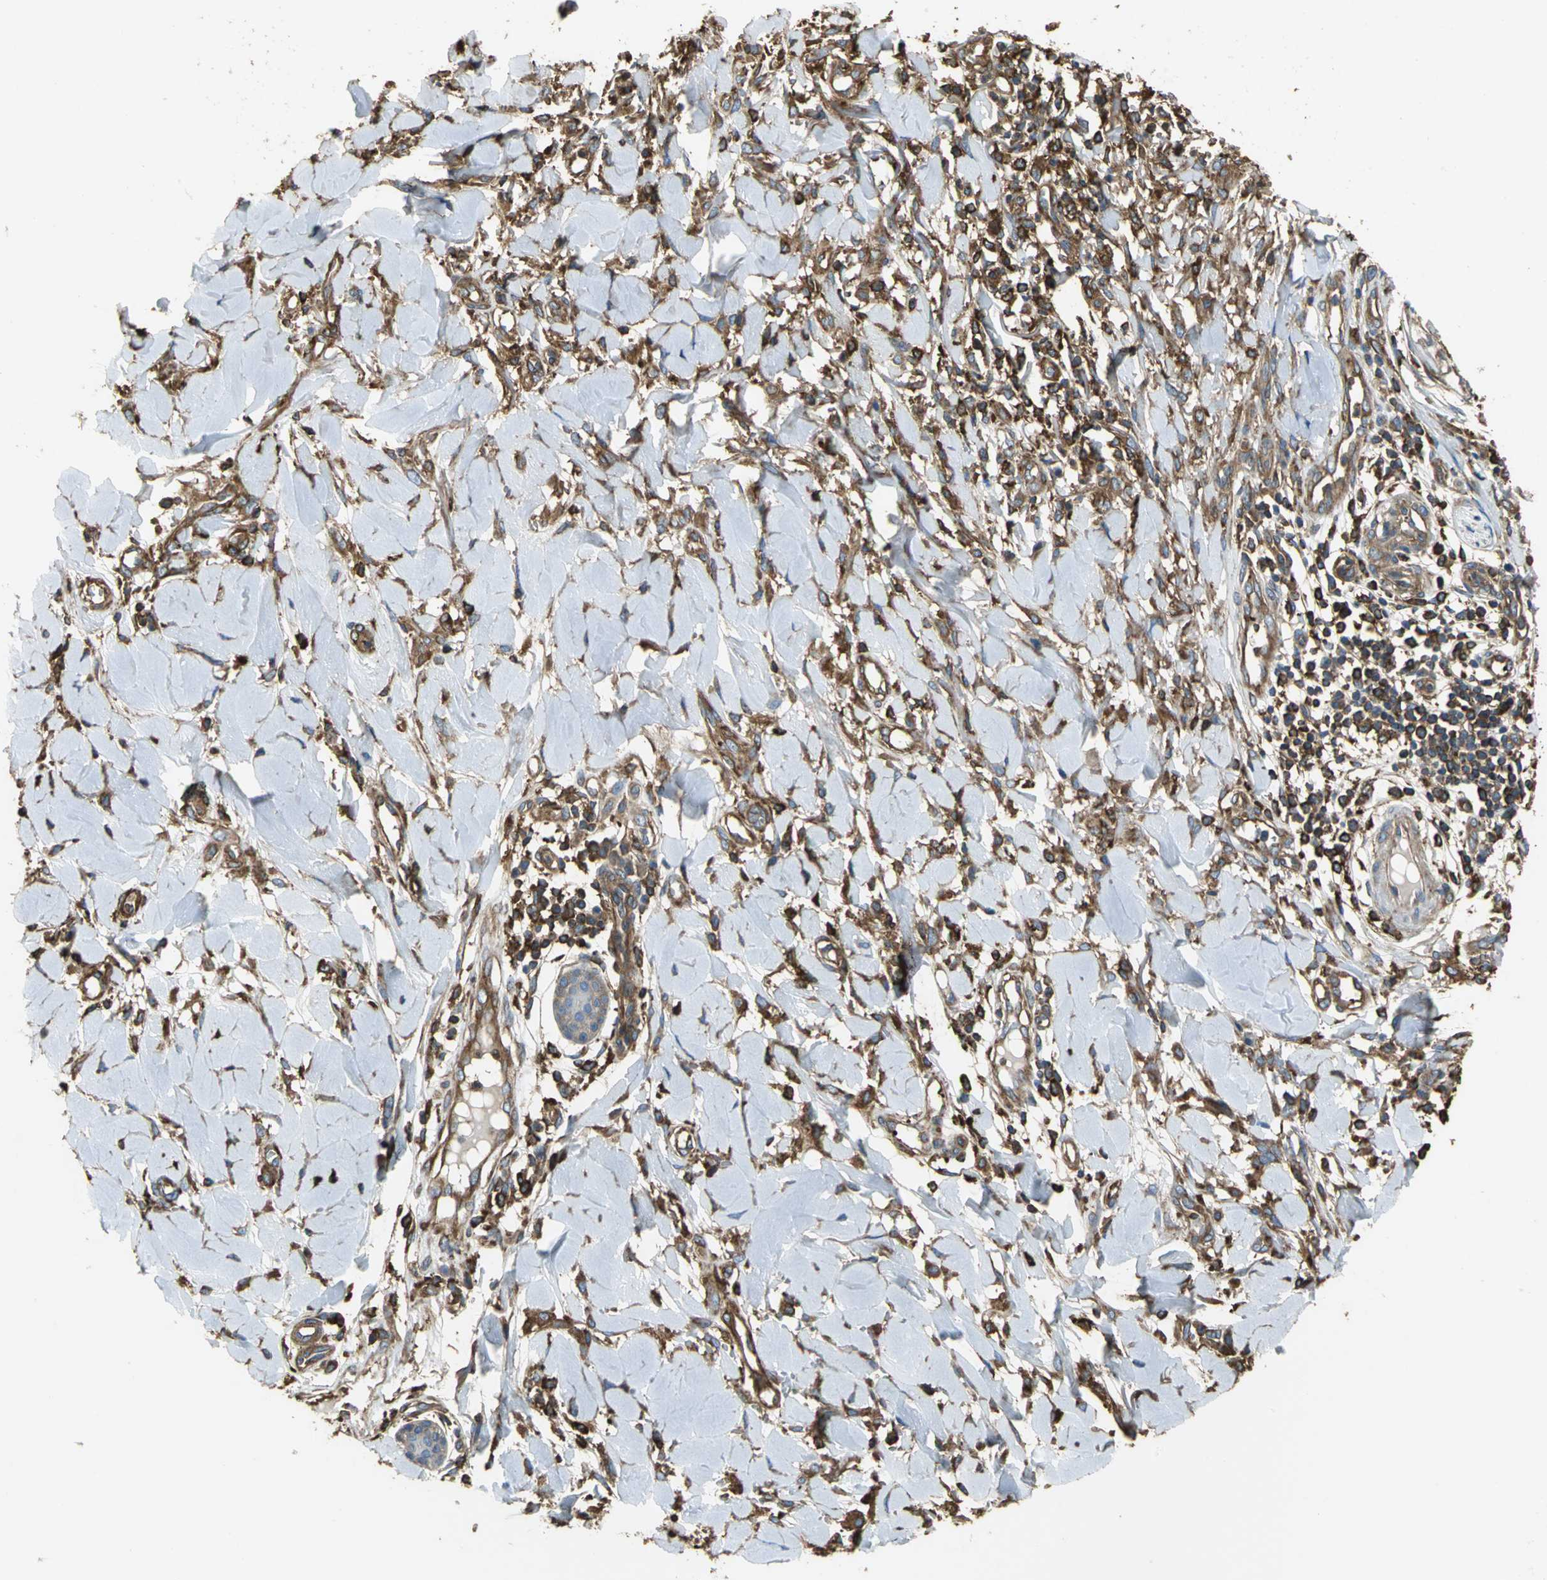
{"staining": {"intensity": "weak", "quantity": "25%-75%", "location": "cytoplasmic/membranous"}, "tissue": "skin cancer", "cell_type": "Tumor cells", "image_type": "cancer", "snomed": [{"axis": "morphology", "description": "Squamous cell carcinoma, NOS"}, {"axis": "topography", "description": "Skin"}], "caption": "High-power microscopy captured an immunohistochemistry (IHC) image of skin cancer, revealing weak cytoplasmic/membranous expression in about 25%-75% of tumor cells. The protein is stained brown, and the nuclei are stained in blue (DAB (3,3'-diaminobenzidine) IHC with brightfield microscopy, high magnification).", "gene": "TLN1", "patient": {"sex": "female", "age": 78}}